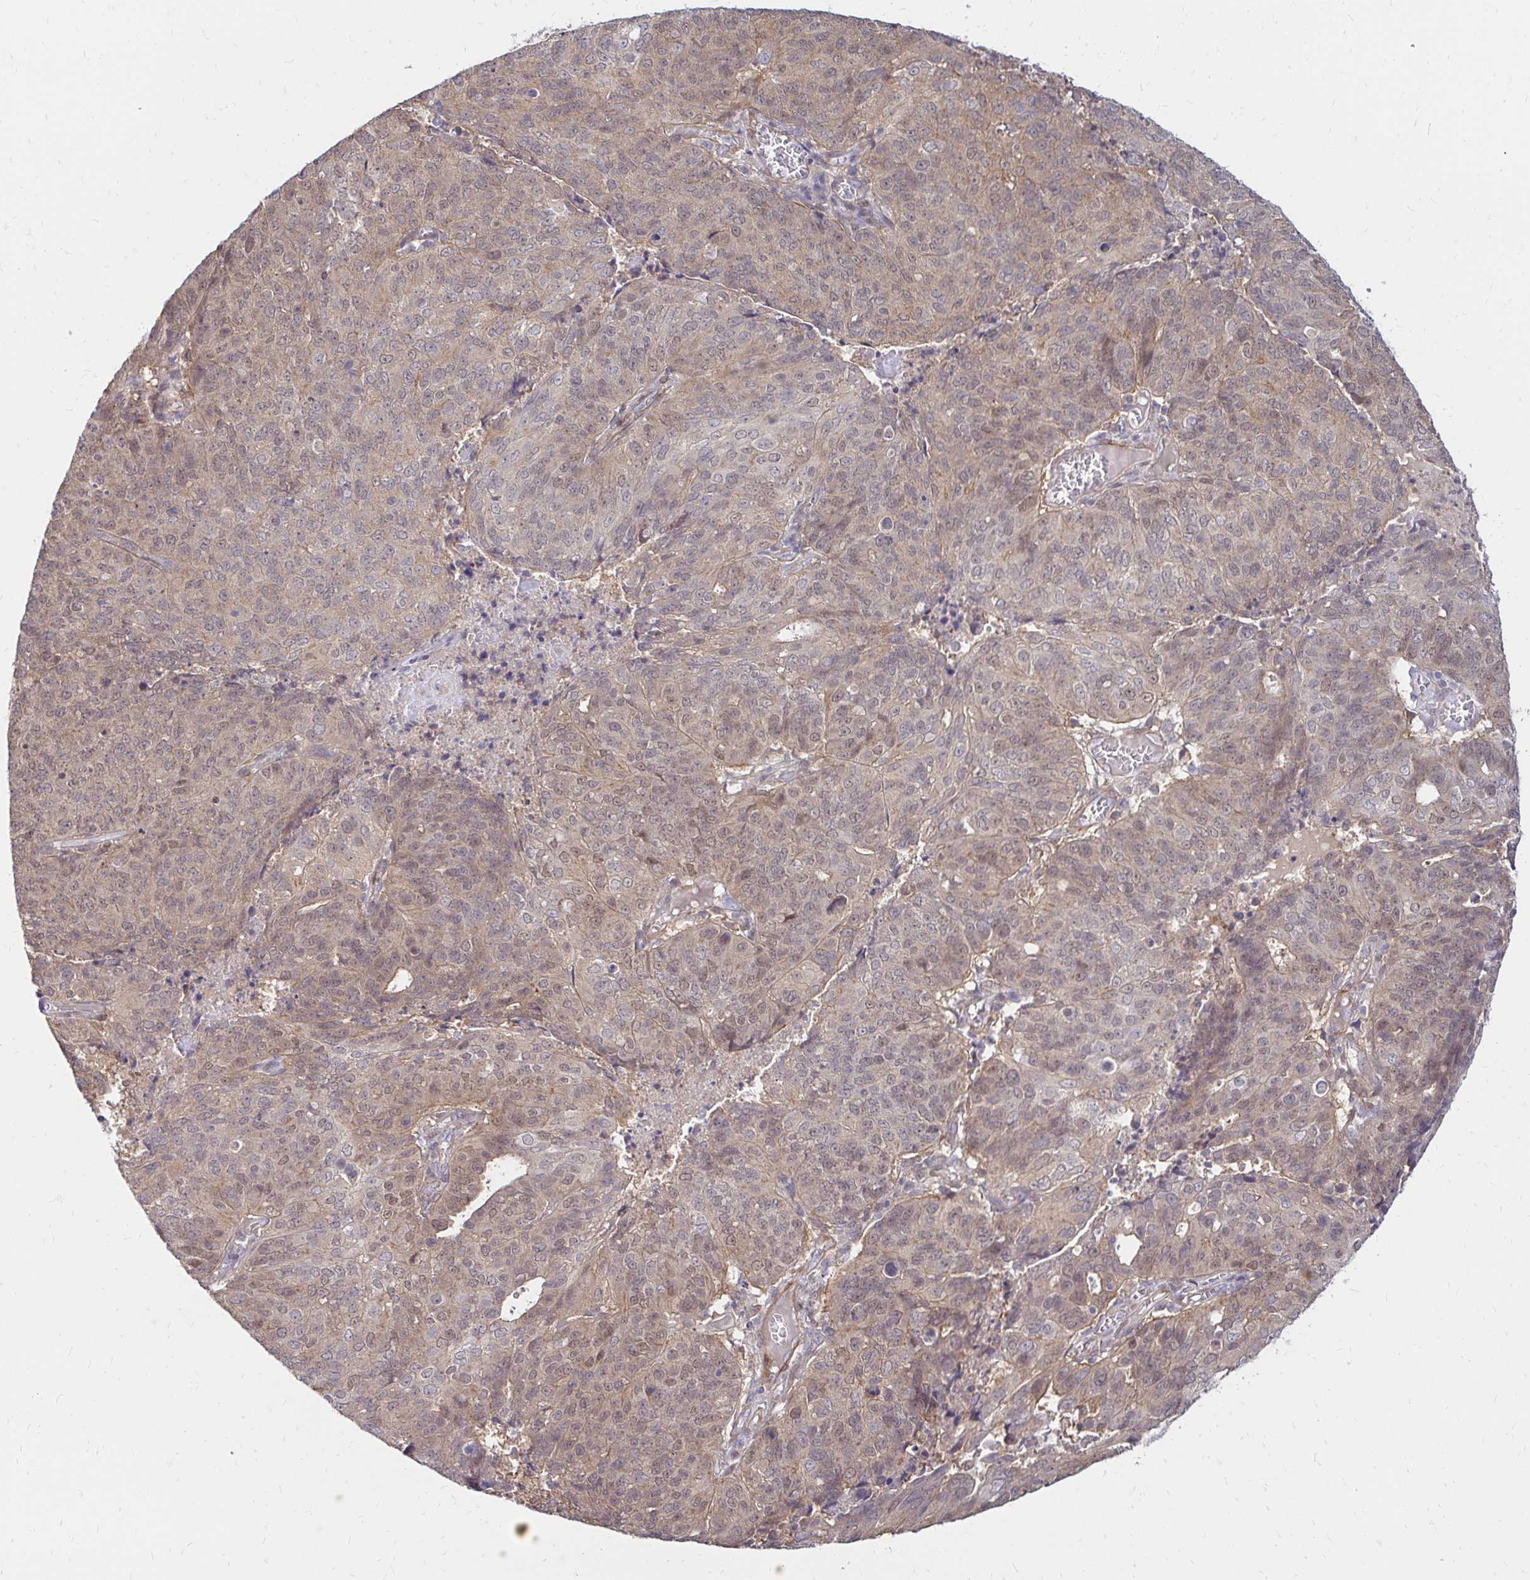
{"staining": {"intensity": "moderate", "quantity": ">75%", "location": "cytoplasmic/membranous,nuclear"}, "tissue": "endometrial cancer", "cell_type": "Tumor cells", "image_type": "cancer", "snomed": [{"axis": "morphology", "description": "Adenocarcinoma, NOS"}, {"axis": "topography", "description": "Endometrium"}], "caption": "A high-resolution image shows IHC staining of endometrial cancer, which exhibits moderate cytoplasmic/membranous and nuclear positivity in approximately >75% of tumor cells. The protein is shown in brown color, while the nuclei are stained blue.", "gene": "YAP1", "patient": {"sex": "female", "age": 82}}